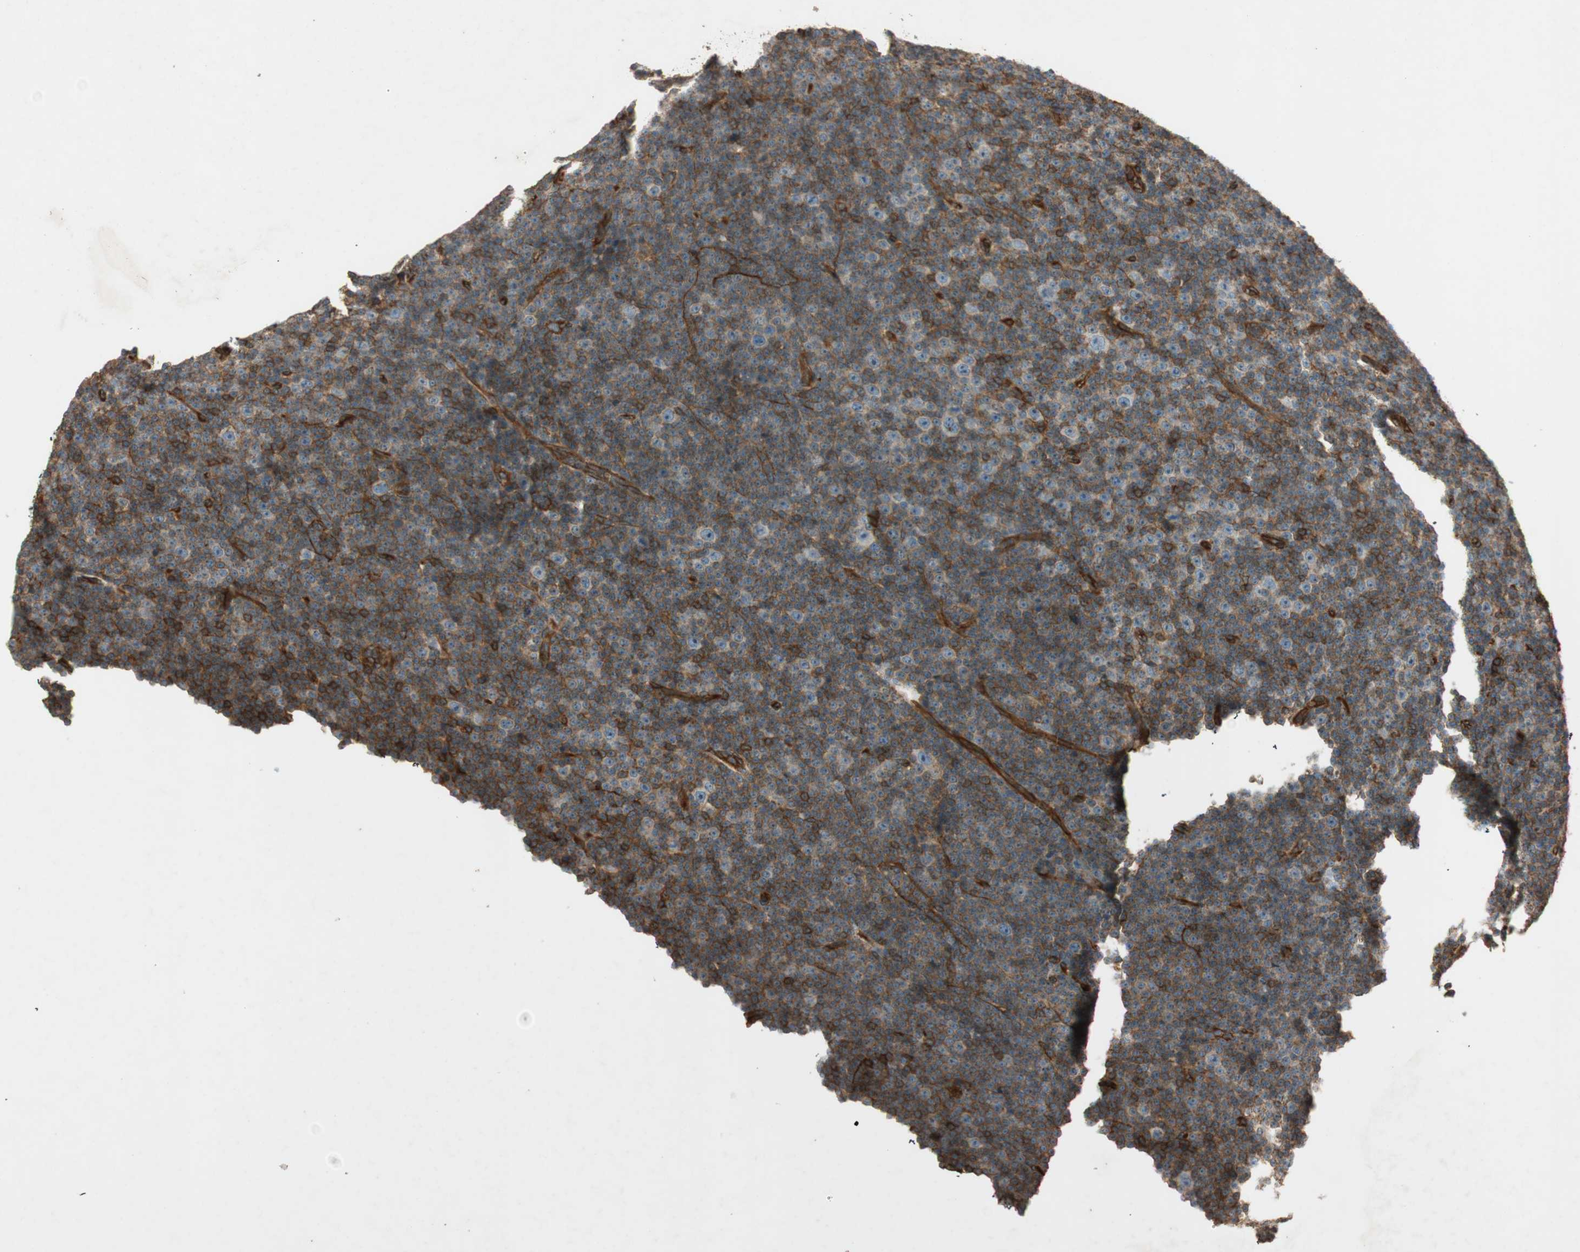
{"staining": {"intensity": "weak", "quantity": ">75%", "location": "cytoplasmic/membranous"}, "tissue": "lymphoma", "cell_type": "Tumor cells", "image_type": "cancer", "snomed": [{"axis": "morphology", "description": "Malignant lymphoma, non-Hodgkin's type, Low grade"}, {"axis": "topography", "description": "Lymph node"}], "caption": "An image of human low-grade malignant lymphoma, non-Hodgkin's type stained for a protein reveals weak cytoplasmic/membranous brown staining in tumor cells.", "gene": "BTN3A3", "patient": {"sex": "female", "age": 67}}